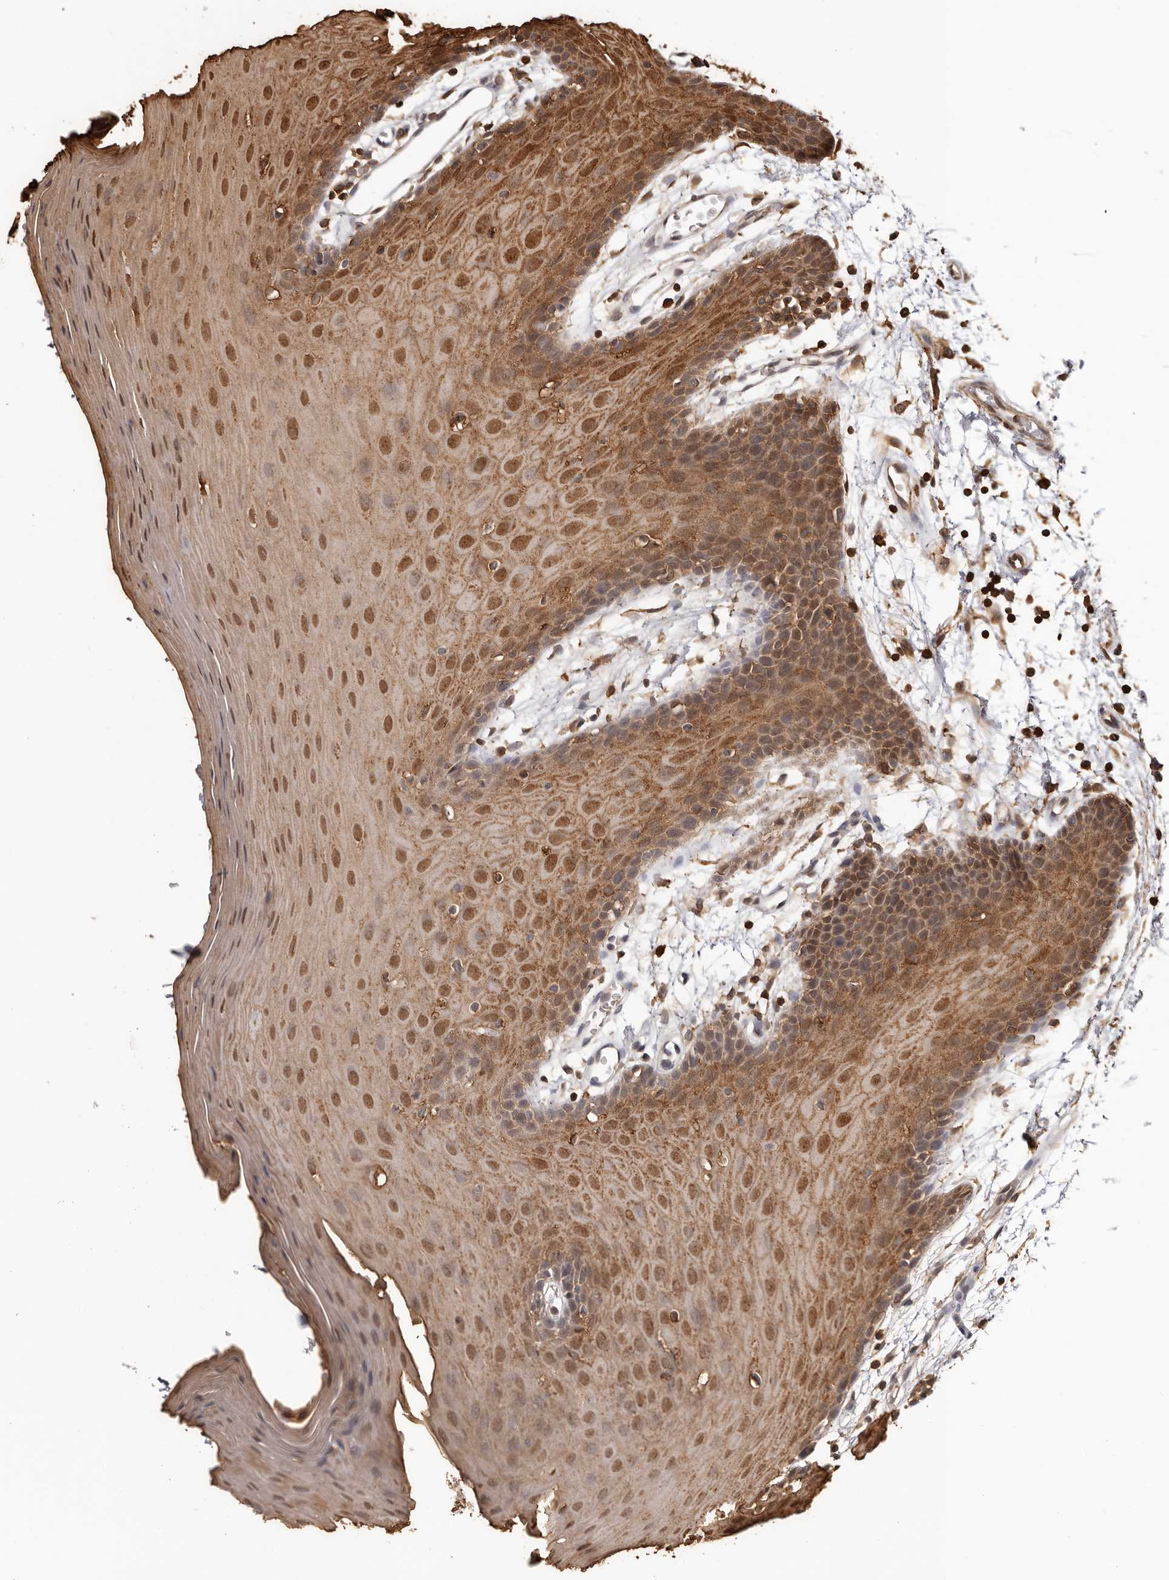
{"staining": {"intensity": "strong", "quantity": "25%-75%", "location": "cytoplasmic/membranous,nuclear"}, "tissue": "oral mucosa", "cell_type": "Squamous epithelial cells", "image_type": "normal", "snomed": [{"axis": "morphology", "description": "Normal tissue, NOS"}, {"axis": "morphology", "description": "Squamous cell carcinoma, NOS"}, {"axis": "topography", "description": "Skeletal muscle"}, {"axis": "topography", "description": "Oral tissue"}, {"axis": "topography", "description": "Salivary gland"}, {"axis": "topography", "description": "Head-Neck"}], "caption": "A histopathology image of human oral mucosa stained for a protein exhibits strong cytoplasmic/membranous,nuclear brown staining in squamous epithelial cells.", "gene": "PRR12", "patient": {"sex": "male", "age": 54}}